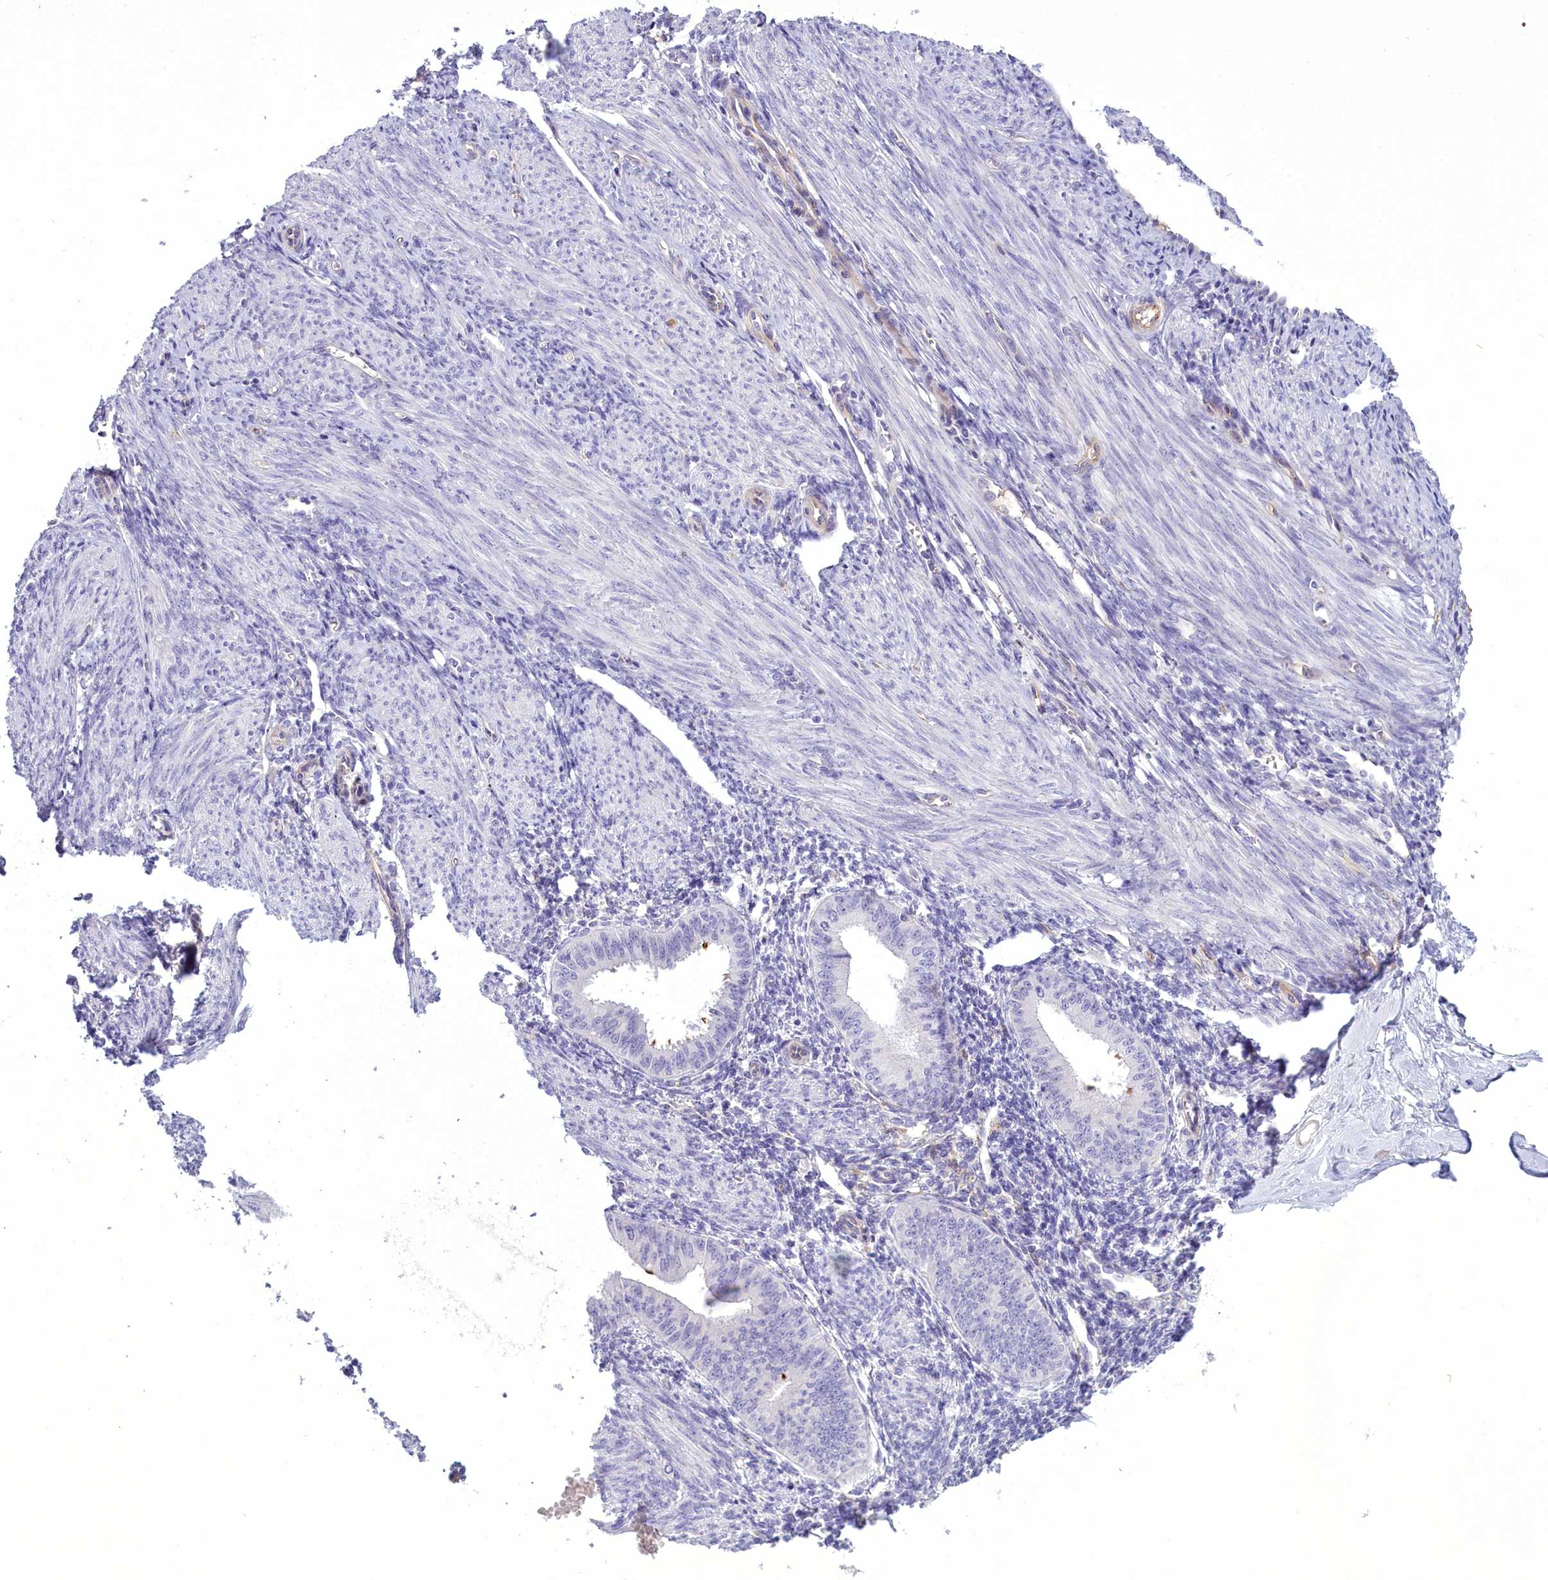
{"staining": {"intensity": "negative", "quantity": "none", "location": "none"}, "tissue": "endometrium", "cell_type": "Cells in endometrial stroma", "image_type": "normal", "snomed": [{"axis": "morphology", "description": "Normal tissue, NOS"}, {"axis": "topography", "description": "Uterus"}, {"axis": "topography", "description": "Endometrium"}], "caption": "High power microscopy photomicrograph of an immunohistochemistry (IHC) histopathology image of unremarkable endometrium, revealing no significant expression in cells in endometrial stroma.", "gene": "FAM149B1", "patient": {"sex": "female", "age": 48}}